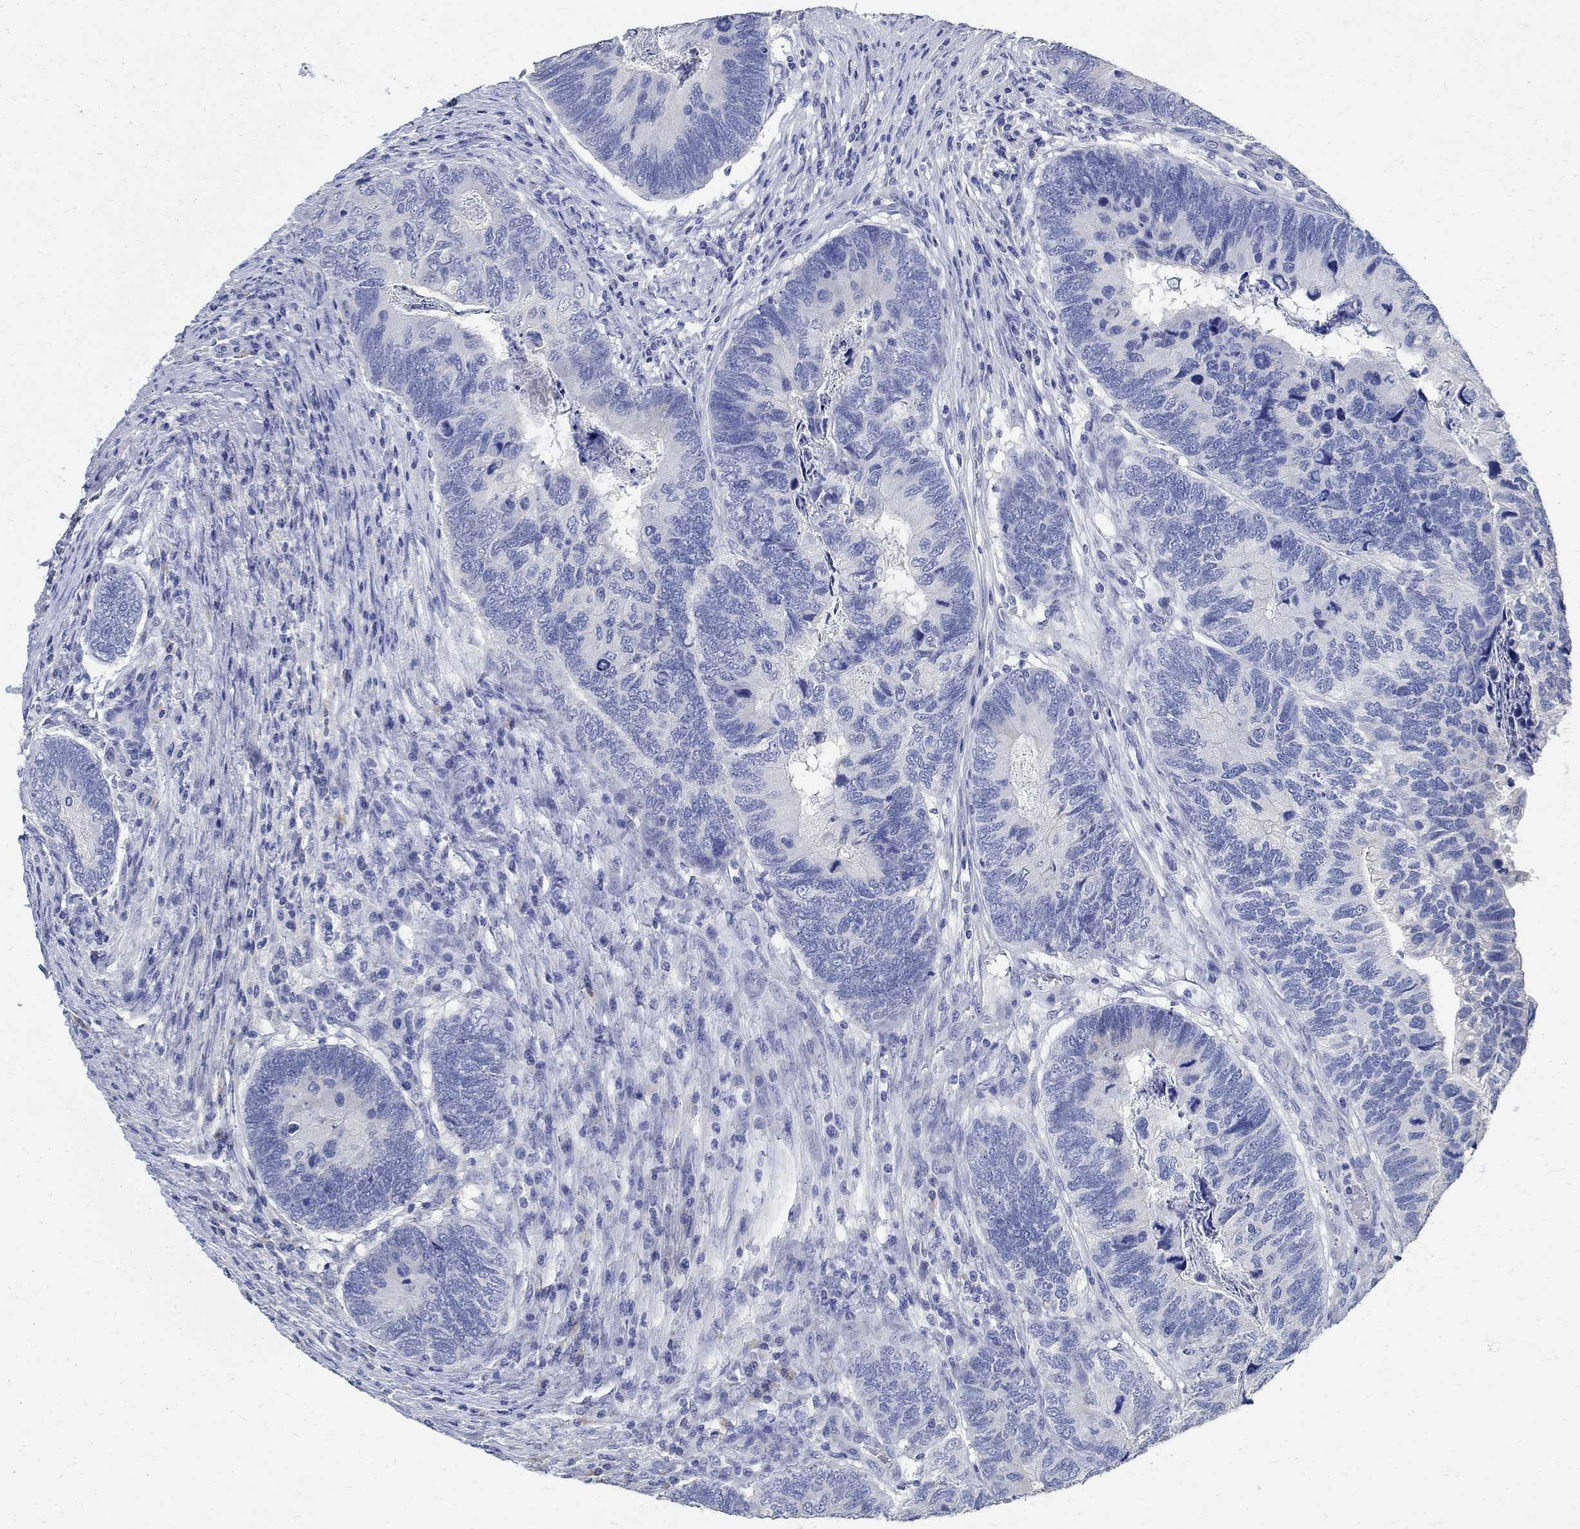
{"staining": {"intensity": "negative", "quantity": "none", "location": "none"}, "tissue": "colorectal cancer", "cell_type": "Tumor cells", "image_type": "cancer", "snomed": [{"axis": "morphology", "description": "Adenocarcinoma, NOS"}, {"axis": "topography", "description": "Colon"}], "caption": "Colorectal cancer (adenocarcinoma) was stained to show a protein in brown. There is no significant staining in tumor cells.", "gene": "PRX", "patient": {"sex": "female", "age": 67}}